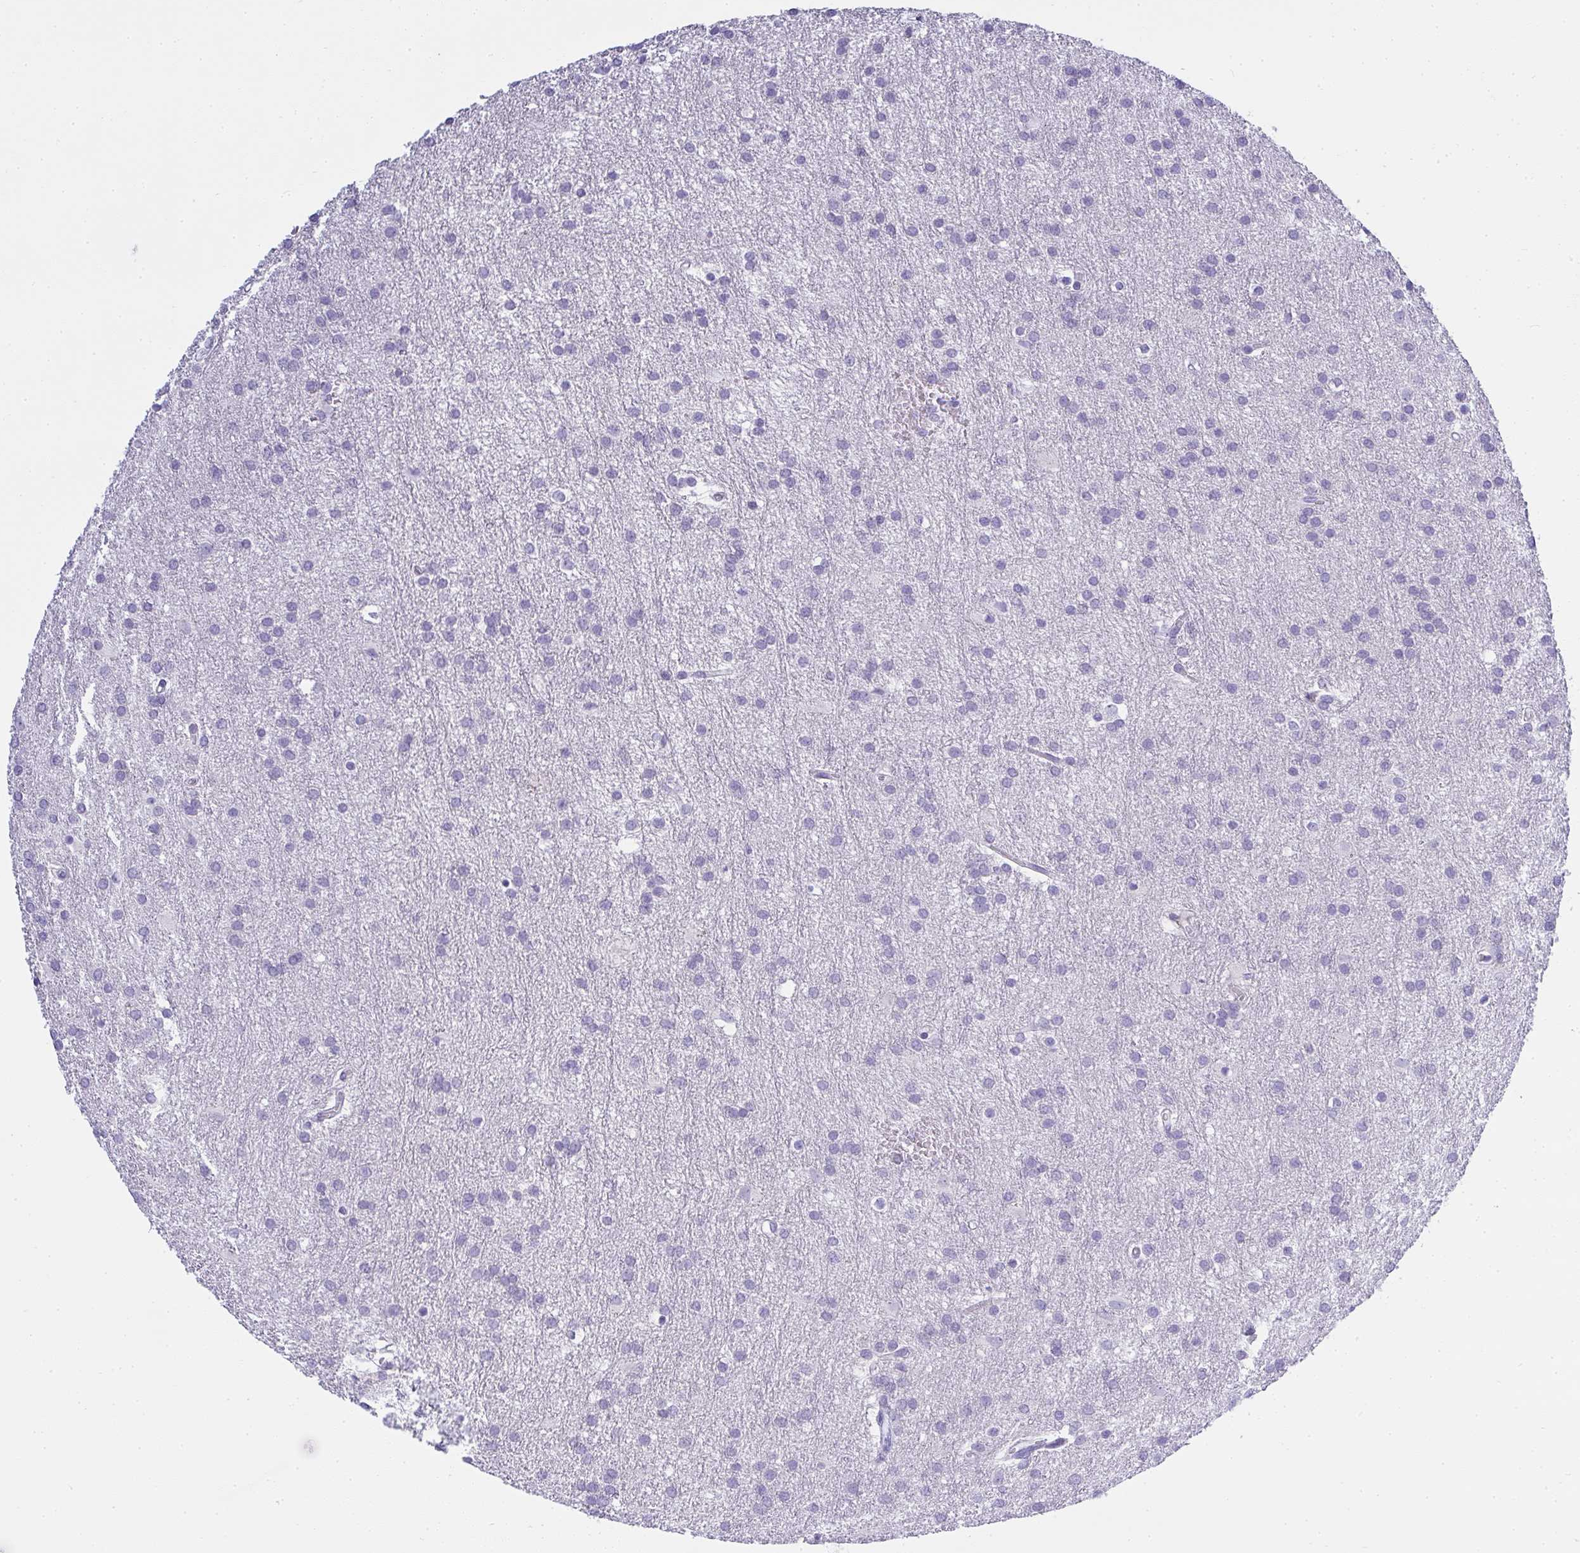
{"staining": {"intensity": "negative", "quantity": "none", "location": "none"}, "tissue": "glioma", "cell_type": "Tumor cells", "image_type": "cancer", "snomed": [{"axis": "morphology", "description": "Glioma, malignant, Low grade"}, {"axis": "topography", "description": "Brain"}], "caption": "The image displays no significant expression in tumor cells of glioma.", "gene": "GSDMB", "patient": {"sex": "female", "age": 32}}